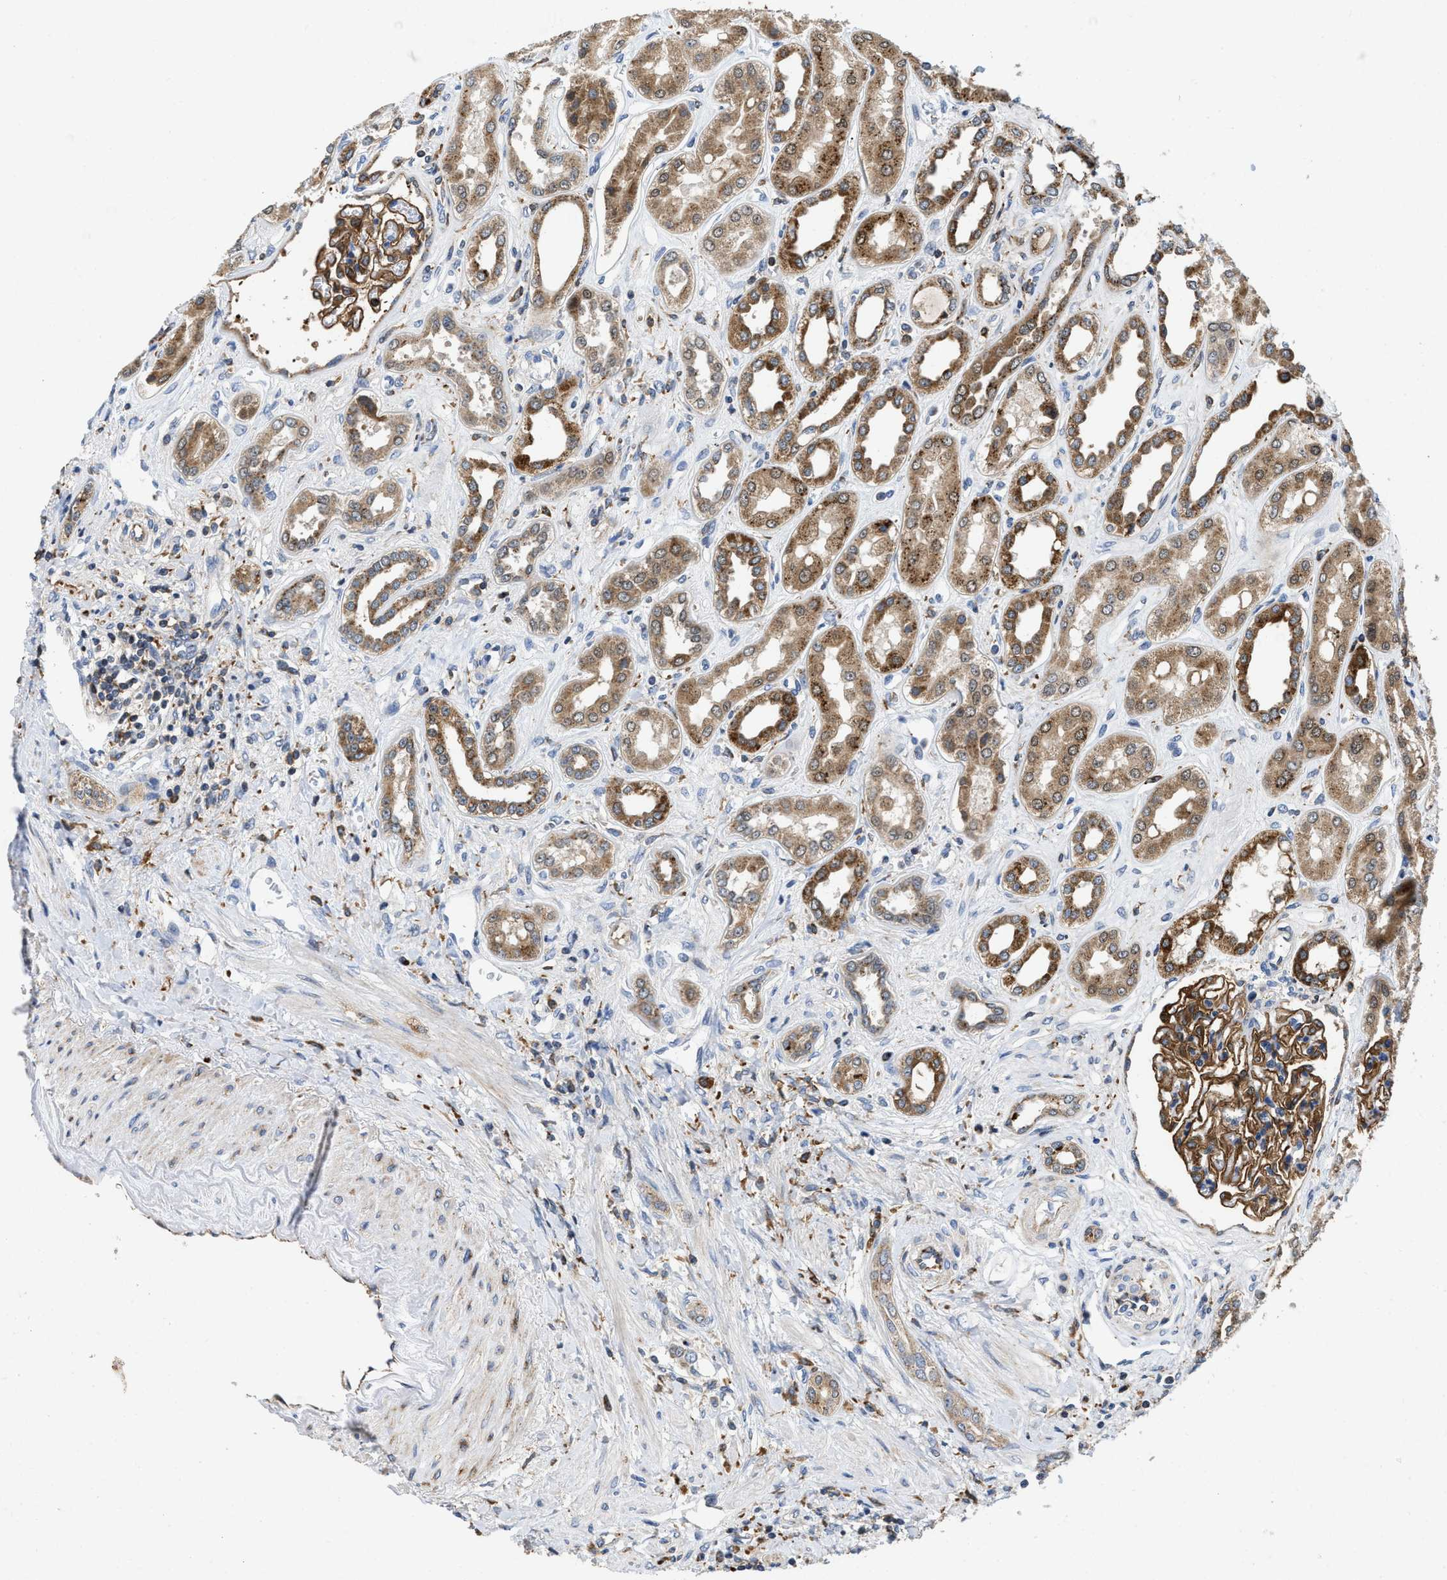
{"staining": {"intensity": "strong", "quantity": ">75%", "location": "cytoplasmic/membranous"}, "tissue": "kidney", "cell_type": "Cells in glomeruli", "image_type": "normal", "snomed": [{"axis": "morphology", "description": "Normal tissue, NOS"}, {"axis": "topography", "description": "Kidney"}], "caption": "Kidney stained with a brown dye displays strong cytoplasmic/membranous positive expression in about >75% of cells in glomeruli.", "gene": "ENPP4", "patient": {"sex": "male", "age": 59}}